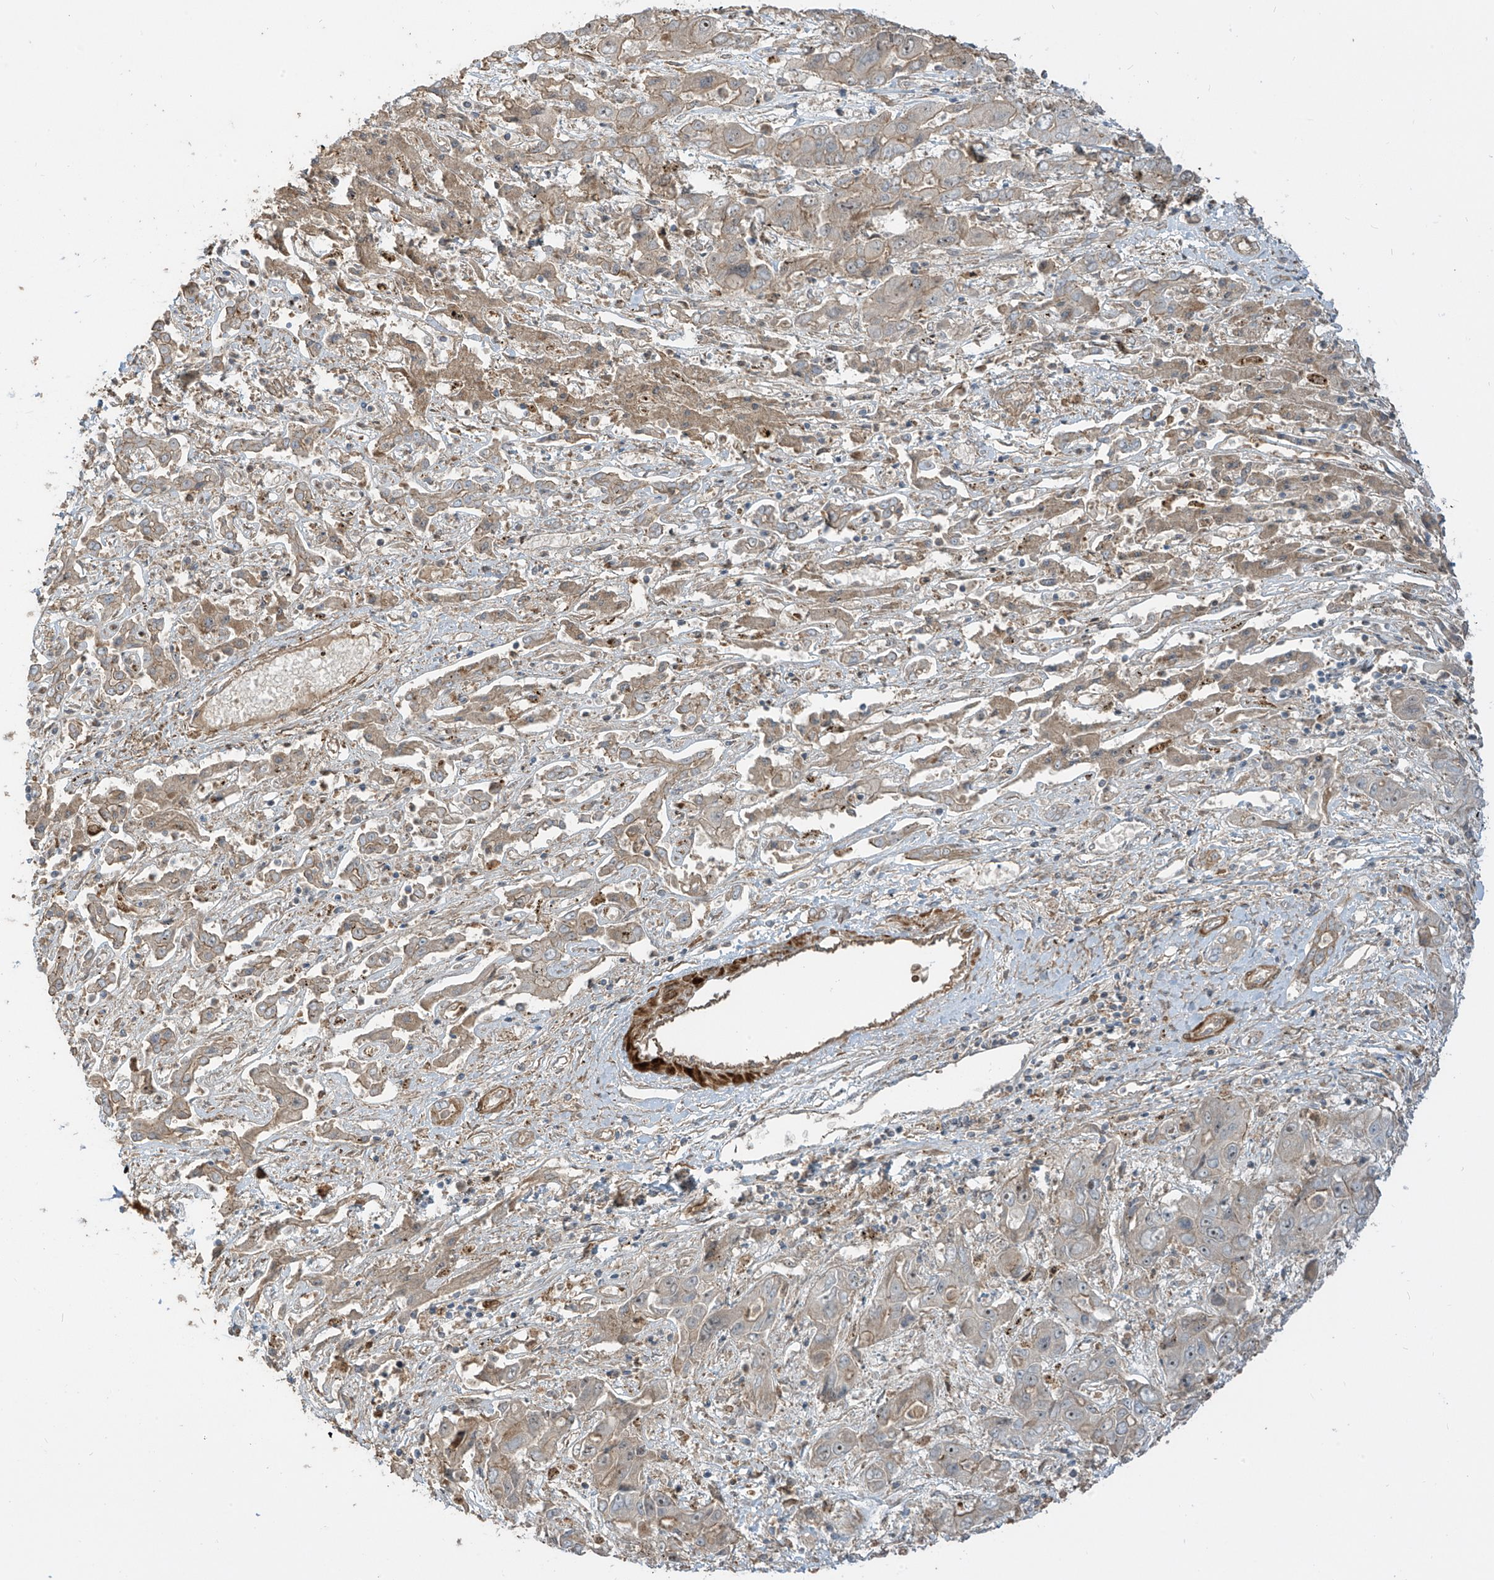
{"staining": {"intensity": "weak", "quantity": "25%-75%", "location": "cytoplasmic/membranous"}, "tissue": "liver cancer", "cell_type": "Tumor cells", "image_type": "cancer", "snomed": [{"axis": "morphology", "description": "Cholangiocarcinoma"}, {"axis": "topography", "description": "Liver"}], "caption": "This is an image of immunohistochemistry staining of cholangiocarcinoma (liver), which shows weak expression in the cytoplasmic/membranous of tumor cells.", "gene": "ENTR1", "patient": {"sex": "male", "age": 67}}